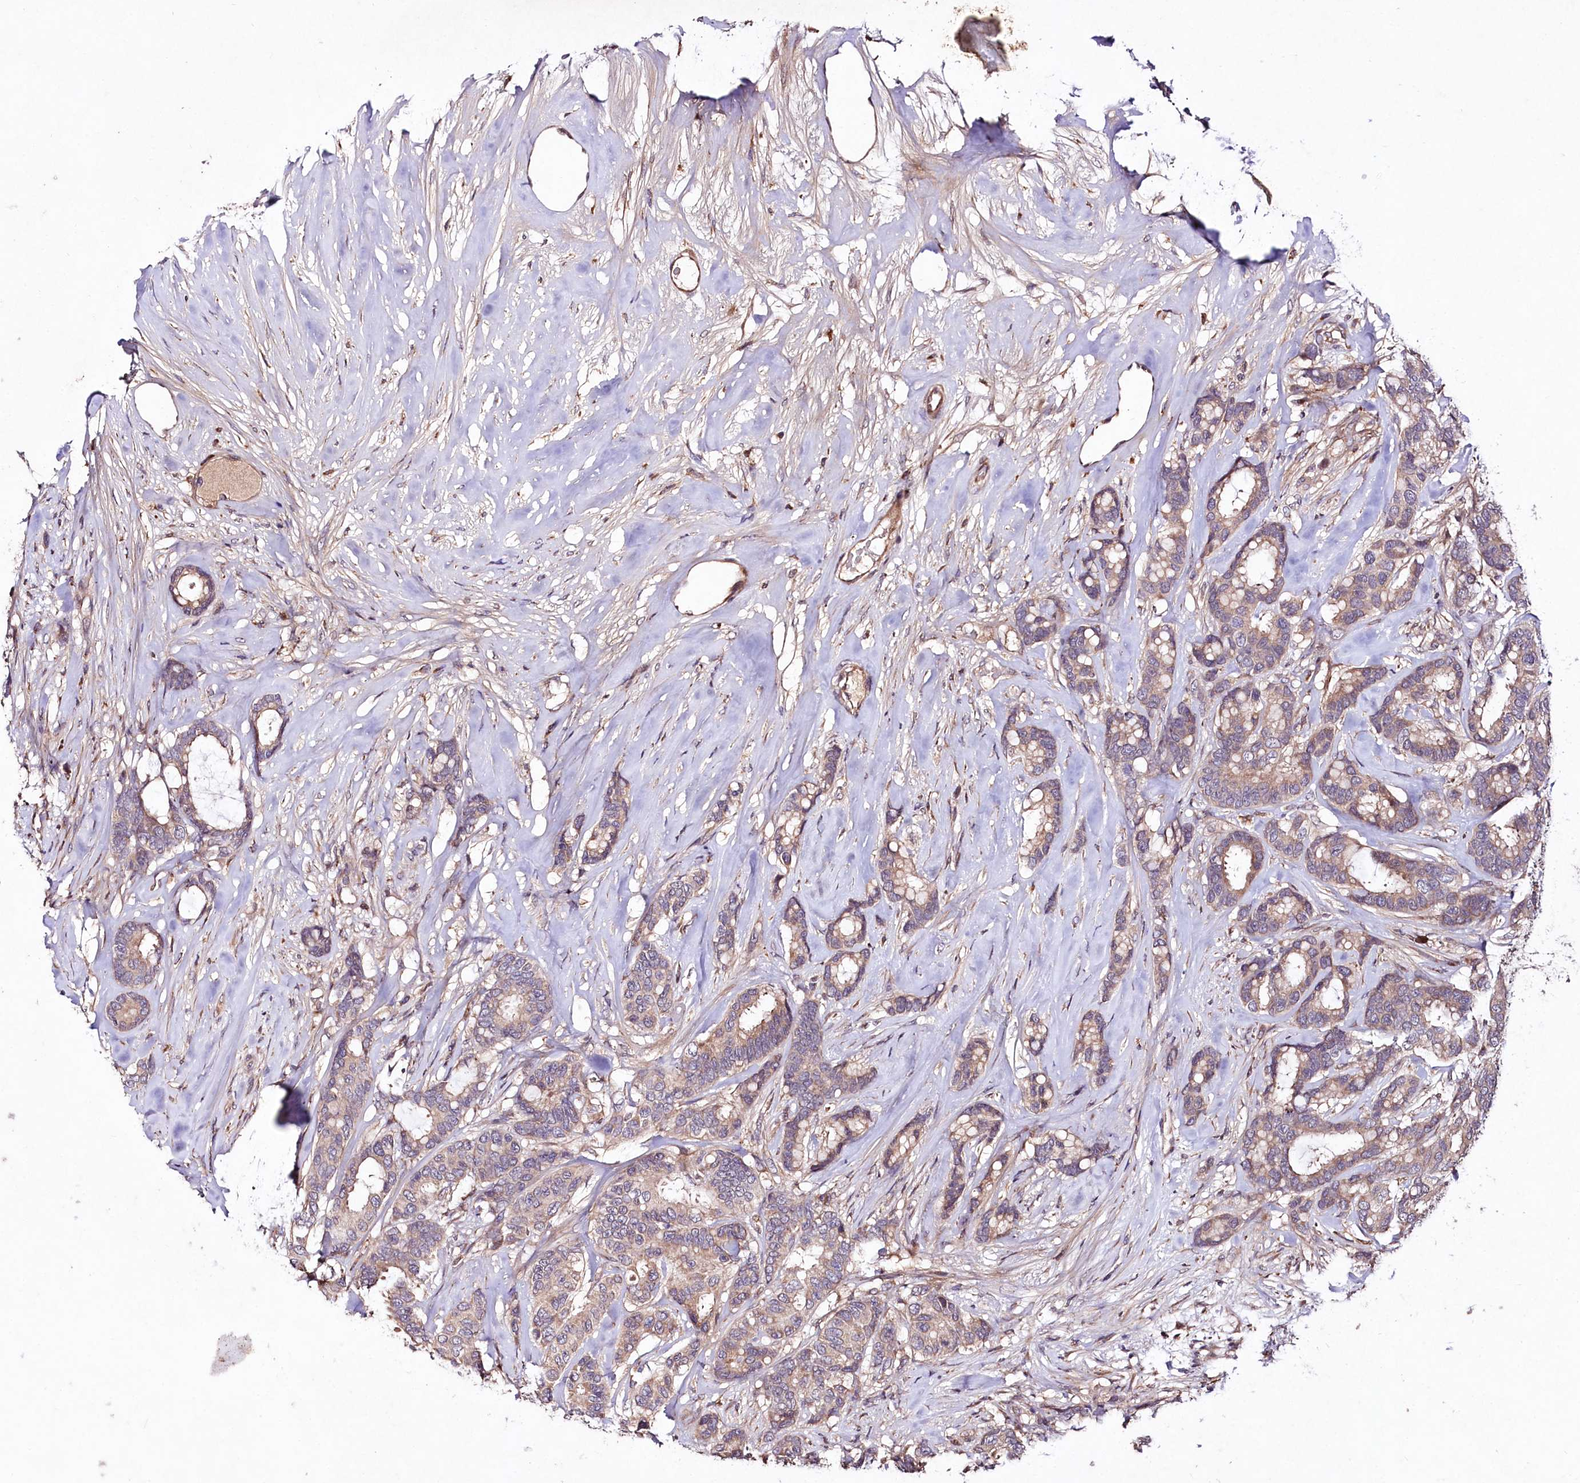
{"staining": {"intensity": "weak", "quantity": "25%-75%", "location": "cytoplasmic/membranous"}, "tissue": "breast cancer", "cell_type": "Tumor cells", "image_type": "cancer", "snomed": [{"axis": "morphology", "description": "Duct carcinoma"}, {"axis": "topography", "description": "Breast"}], "caption": "The micrograph demonstrates staining of breast cancer (infiltrating ductal carcinoma), revealing weak cytoplasmic/membranous protein expression (brown color) within tumor cells.", "gene": "TNPO3", "patient": {"sex": "female", "age": 87}}